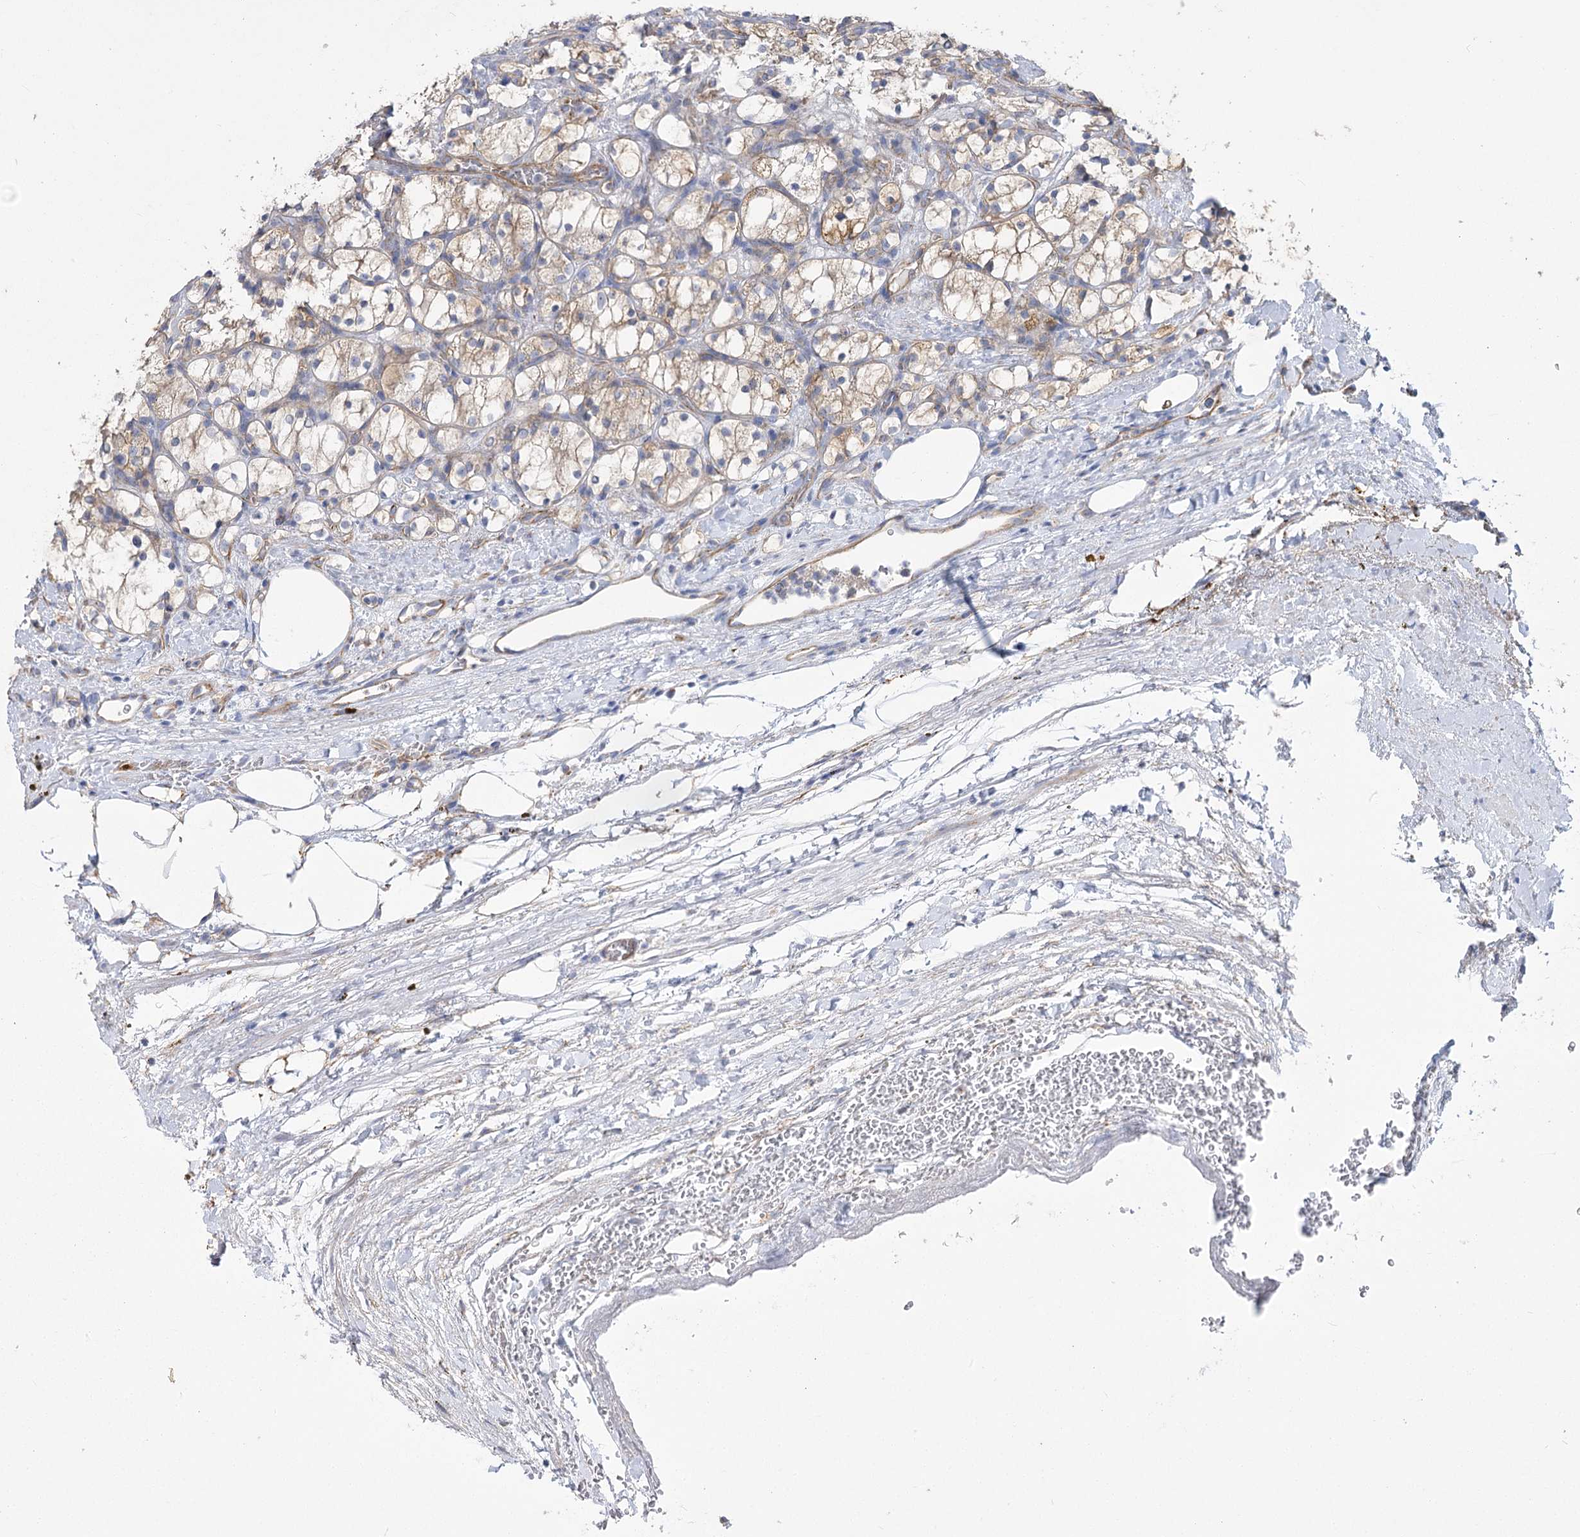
{"staining": {"intensity": "weak", "quantity": ">75%", "location": "cytoplasmic/membranous"}, "tissue": "renal cancer", "cell_type": "Tumor cells", "image_type": "cancer", "snomed": [{"axis": "morphology", "description": "Adenocarcinoma, NOS"}, {"axis": "topography", "description": "Kidney"}], "caption": "A histopathology image of adenocarcinoma (renal) stained for a protein demonstrates weak cytoplasmic/membranous brown staining in tumor cells.", "gene": "RMDN2", "patient": {"sex": "female", "age": 69}}